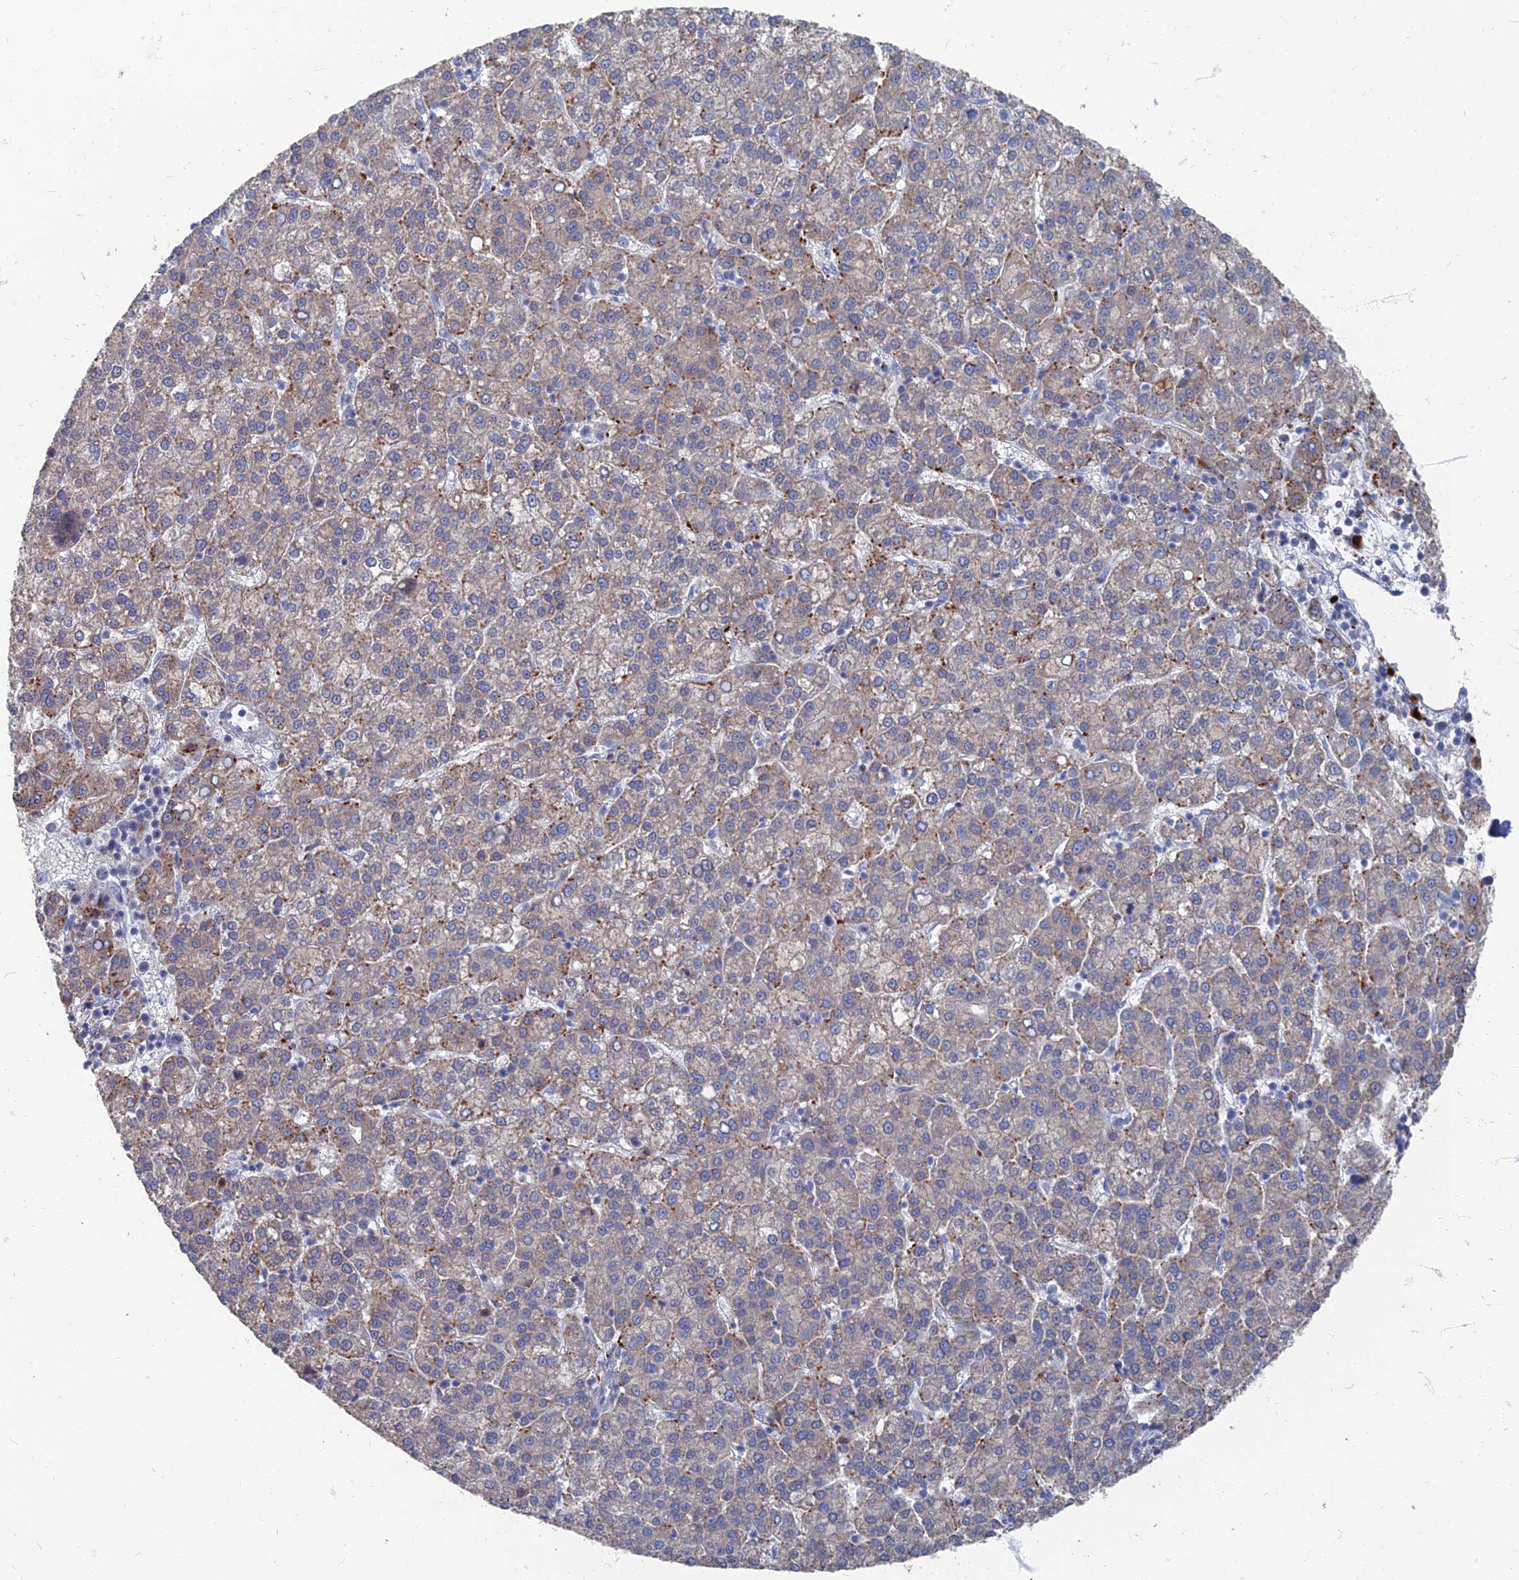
{"staining": {"intensity": "moderate", "quantity": "25%-75%", "location": "cytoplasmic/membranous"}, "tissue": "liver cancer", "cell_type": "Tumor cells", "image_type": "cancer", "snomed": [{"axis": "morphology", "description": "Carcinoma, Hepatocellular, NOS"}, {"axis": "topography", "description": "Liver"}], "caption": "Immunohistochemistry (IHC) micrograph of neoplastic tissue: human liver cancer (hepatocellular carcinoma) stained using immunohistochemistry displays medium levels of moderate protein expression localized specifically in the cytoplasmic/membranous of tumor cells, appearing as a cytoplasmic/membranous brown color.", "gene": "TMEM128", "patient": {"sex": "female", "age": 58}}